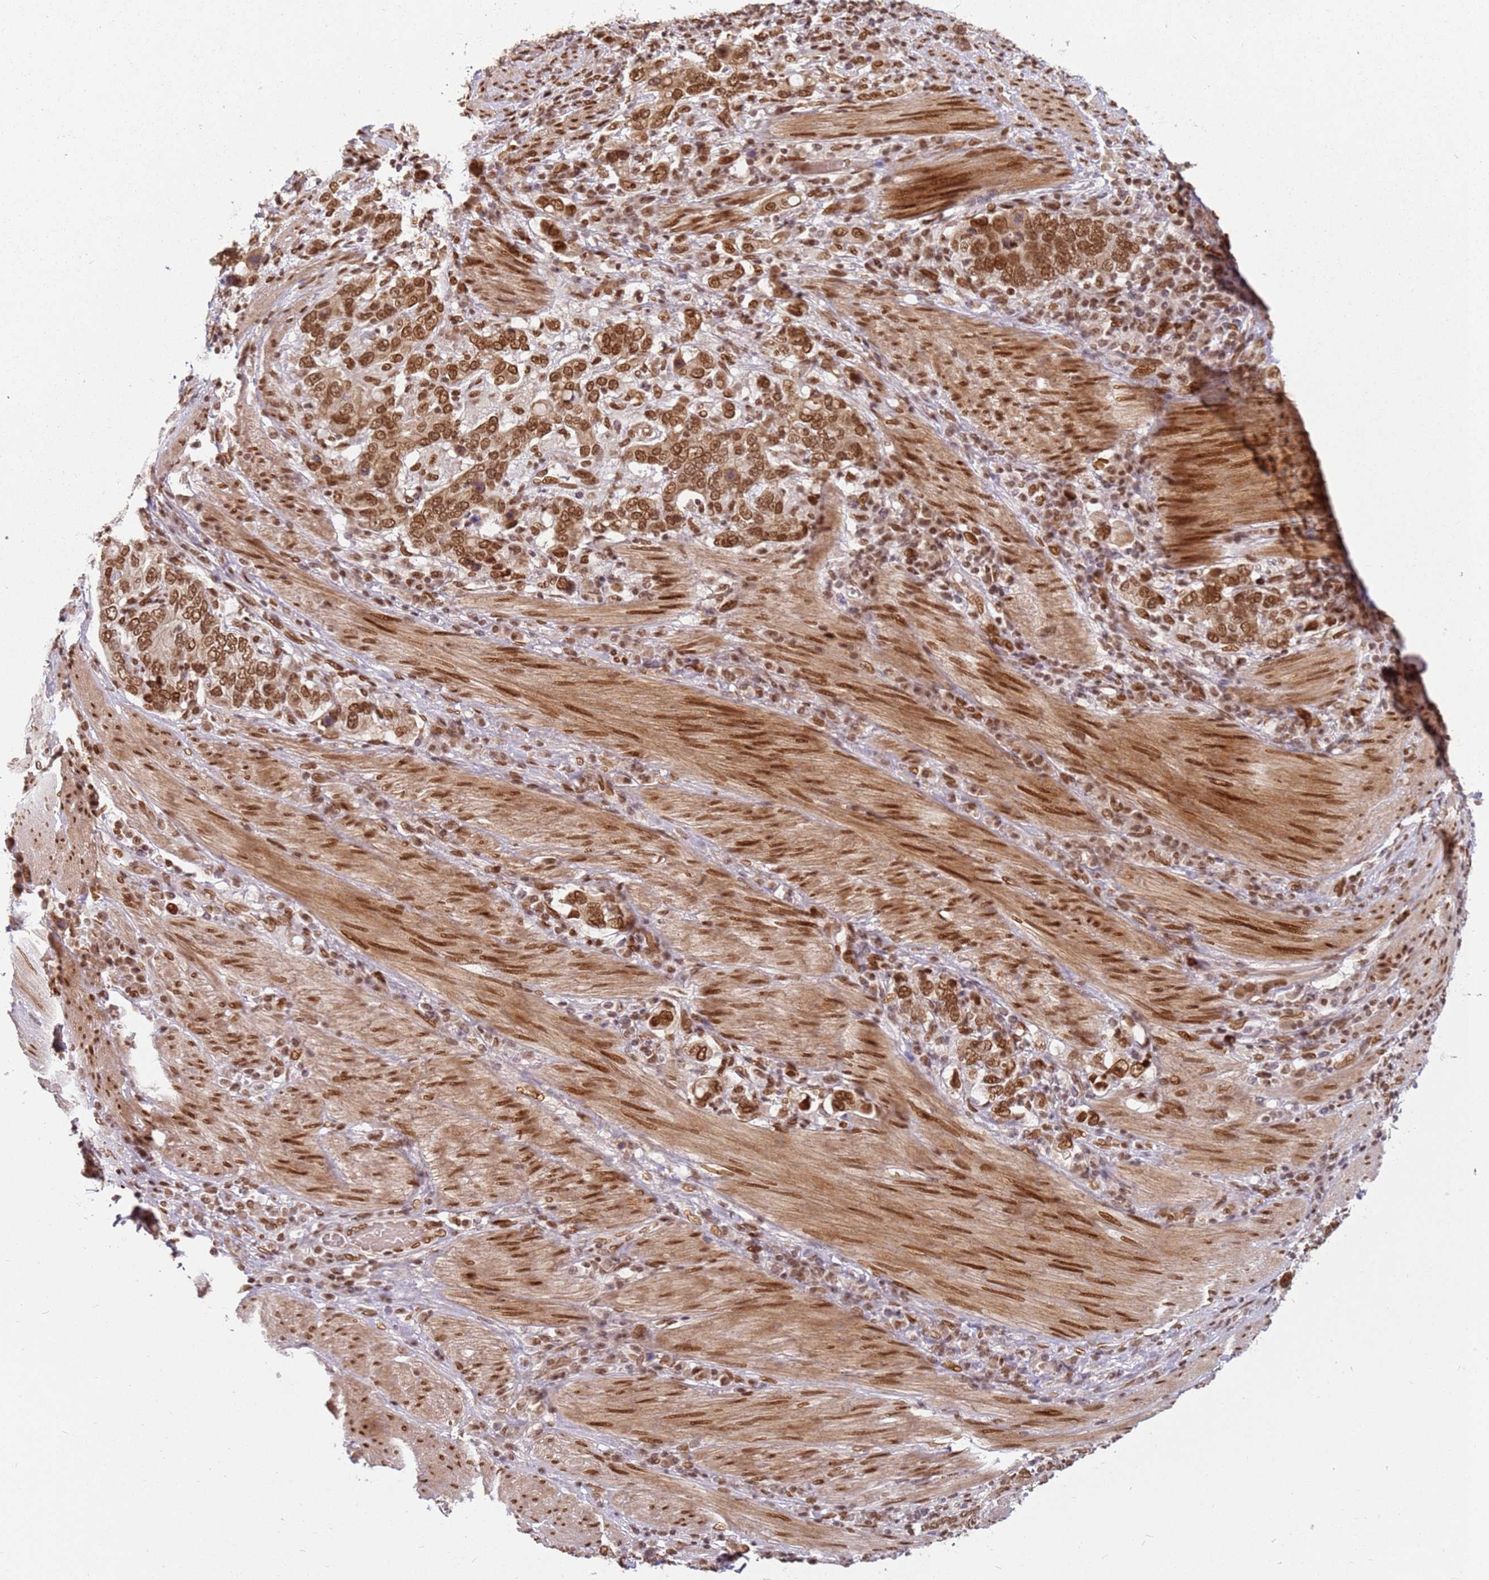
{"staining": {"intensity": "moderate", "quantity": ">75%", "location": "nuclear"}, "tissue": "stomach cancer", "cell_type": "Tumor cells", "image_type": "cancer", "snomed": [{"axis": "morphology", "description": "Adenocarcinoma, NOS"}, {"axis": "topography", "description": "Stomach, upper"}, {"axis": "topography", "description": "Stomach"}], "caption": "This image shows stomach cancer (adenocarcinoma) stained with immunohistochemistry to label a protein in brown. The nuclear of tumor cells show moderate positivity for the protein. Nuclei are counter-stained blue.", "gene": "TENT4A", "patient": {"sex": "male", "age": 62}}